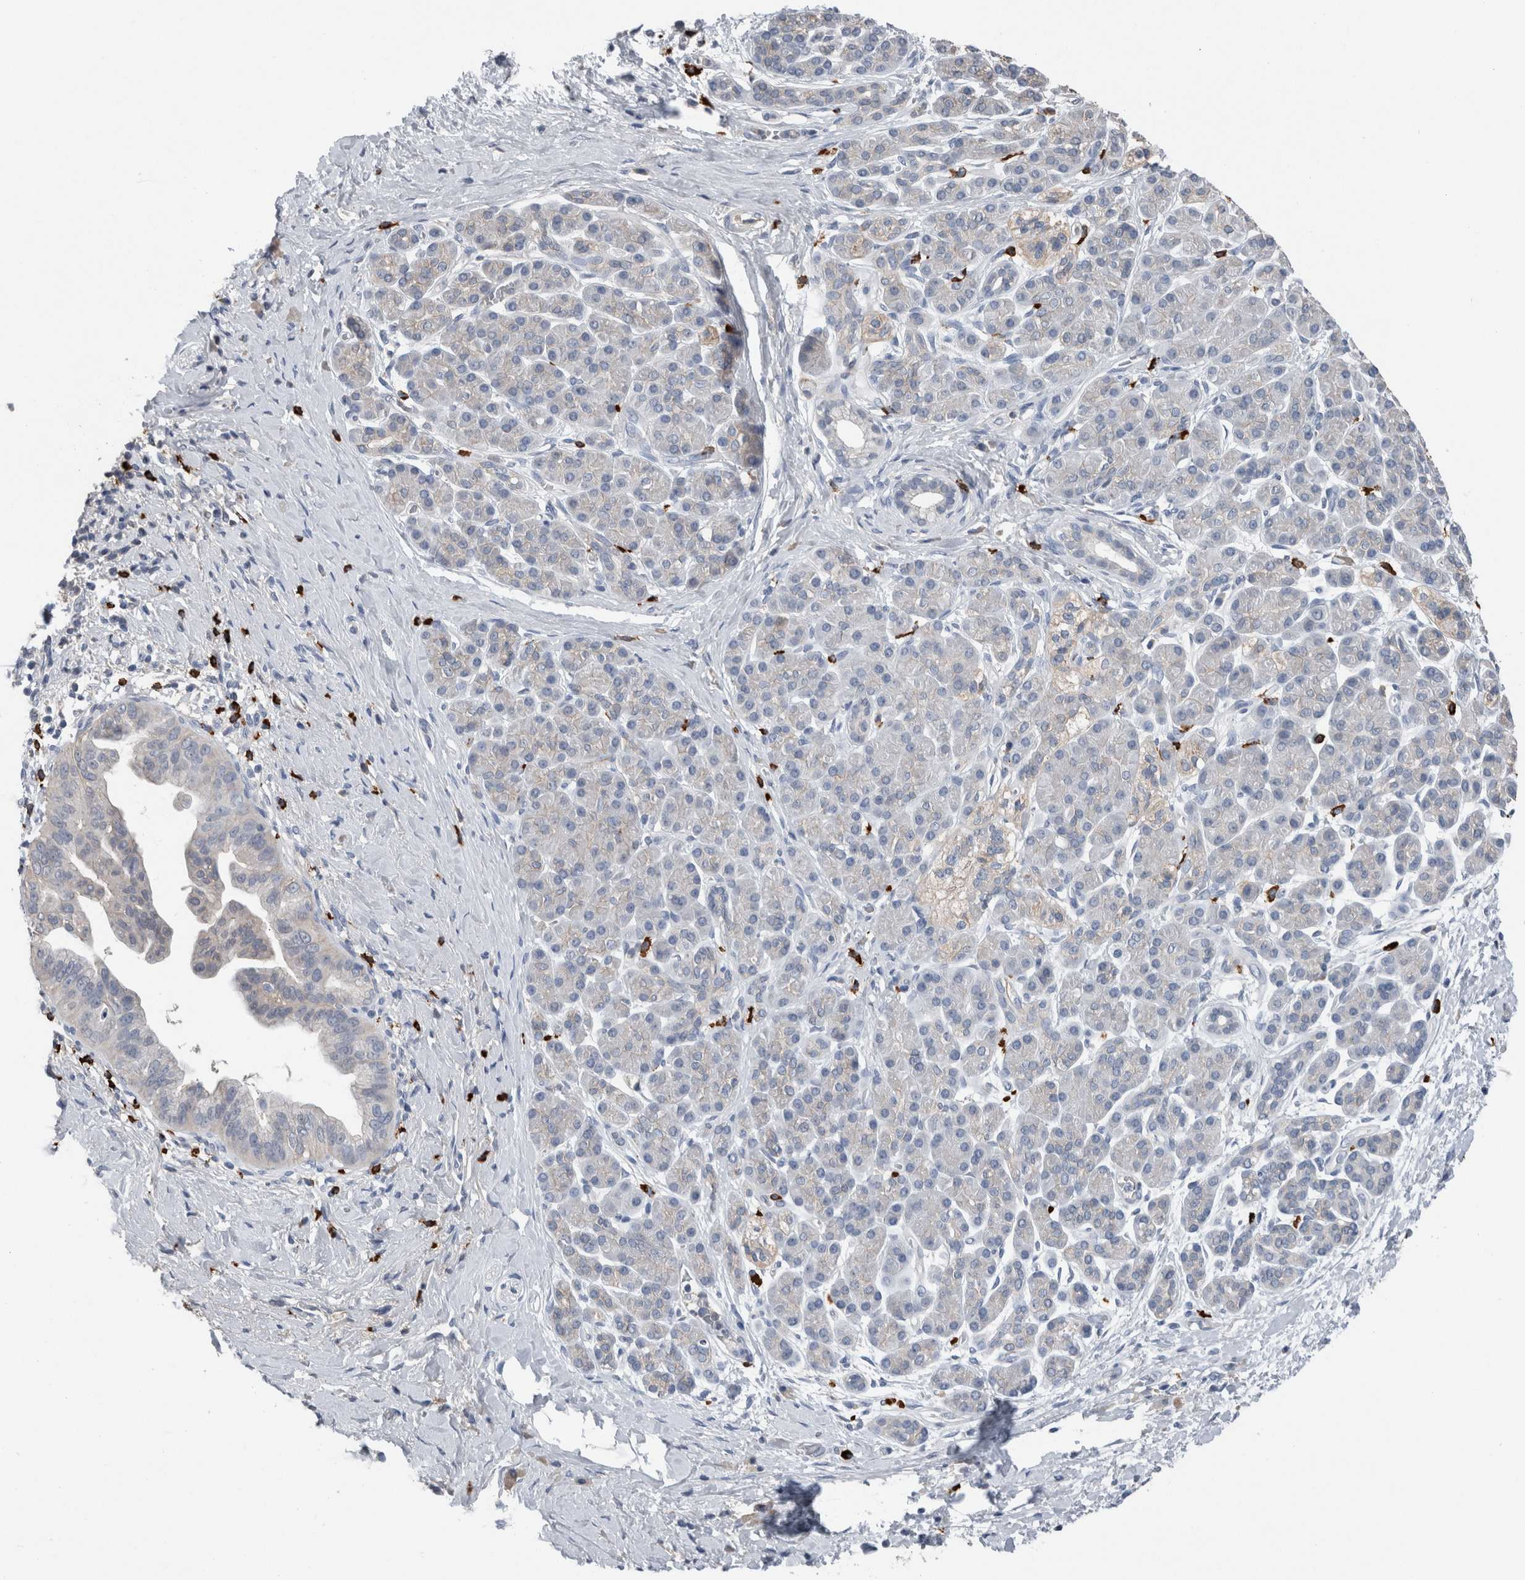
{"staining": {"intensity": "negative", "quantity": "none", "location": "none"}, "tissue": "pancreatic cancer", "cell_type": "Tumor cells", "image_type": "cancer", "snomed": [{"axis": "morphology", "description": "Adenocarcinoma, NOS"}, {"axis": "topography", "description": "Pancreas"}], "caption": "Immunohistochemistry image of pancreatic cancer stained for a protein (brown), which demonstrates no expression in tumor cells.", "gene": "CRNN", "patient": {"sex": "male", "age": 55}}